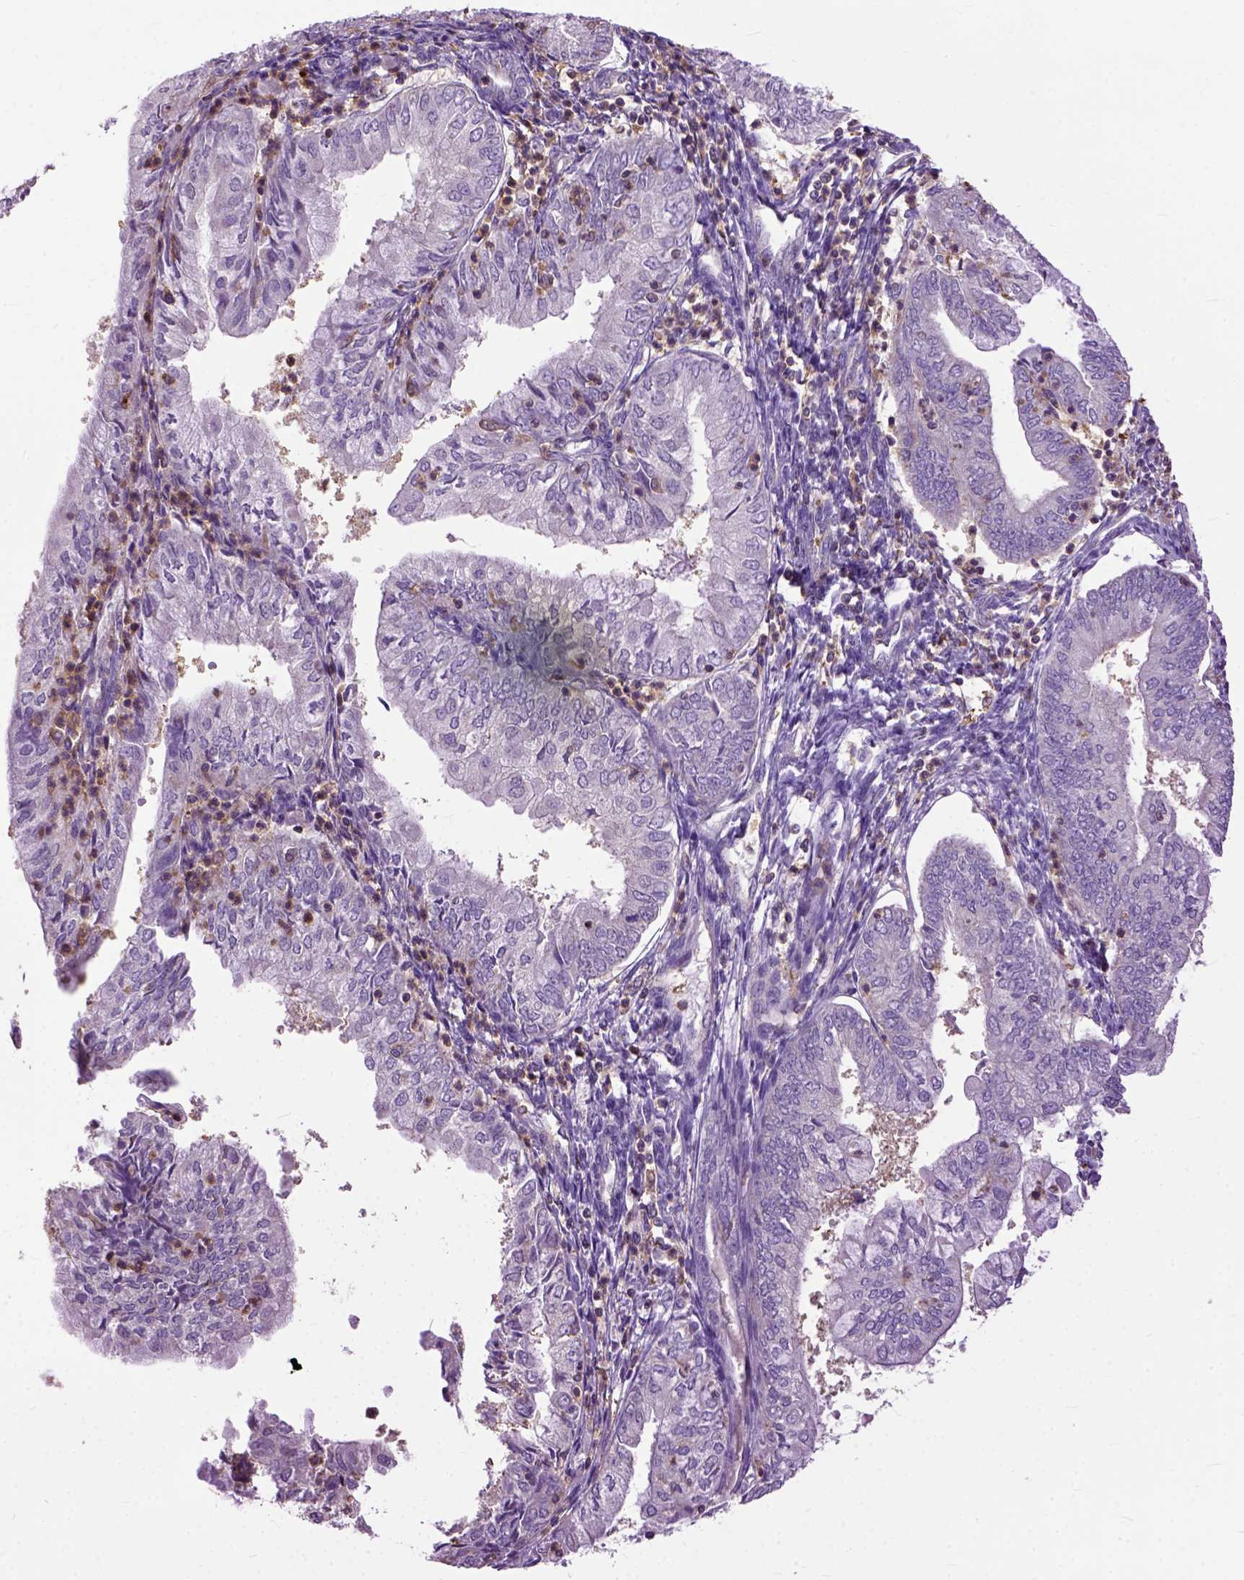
{"staining": {"intensity": "negative", "quantity": "none", "location": "none"}, "tissue": "endometrial cancer", "cell_type": "Tumor cells", "image_type": "cancer", "snomed": [{"axis": "morphology", "description": "Adenocarcinoma, NOS"}, {"axis": "topography", "description": "Endometrium"}], "caption": "Endometrial adenocarcinoma stained for a protein using IHC demonstrates no staining tumor cells.", "gene": "NAMPT", "patient": {"sex": "female", "age": 55}}